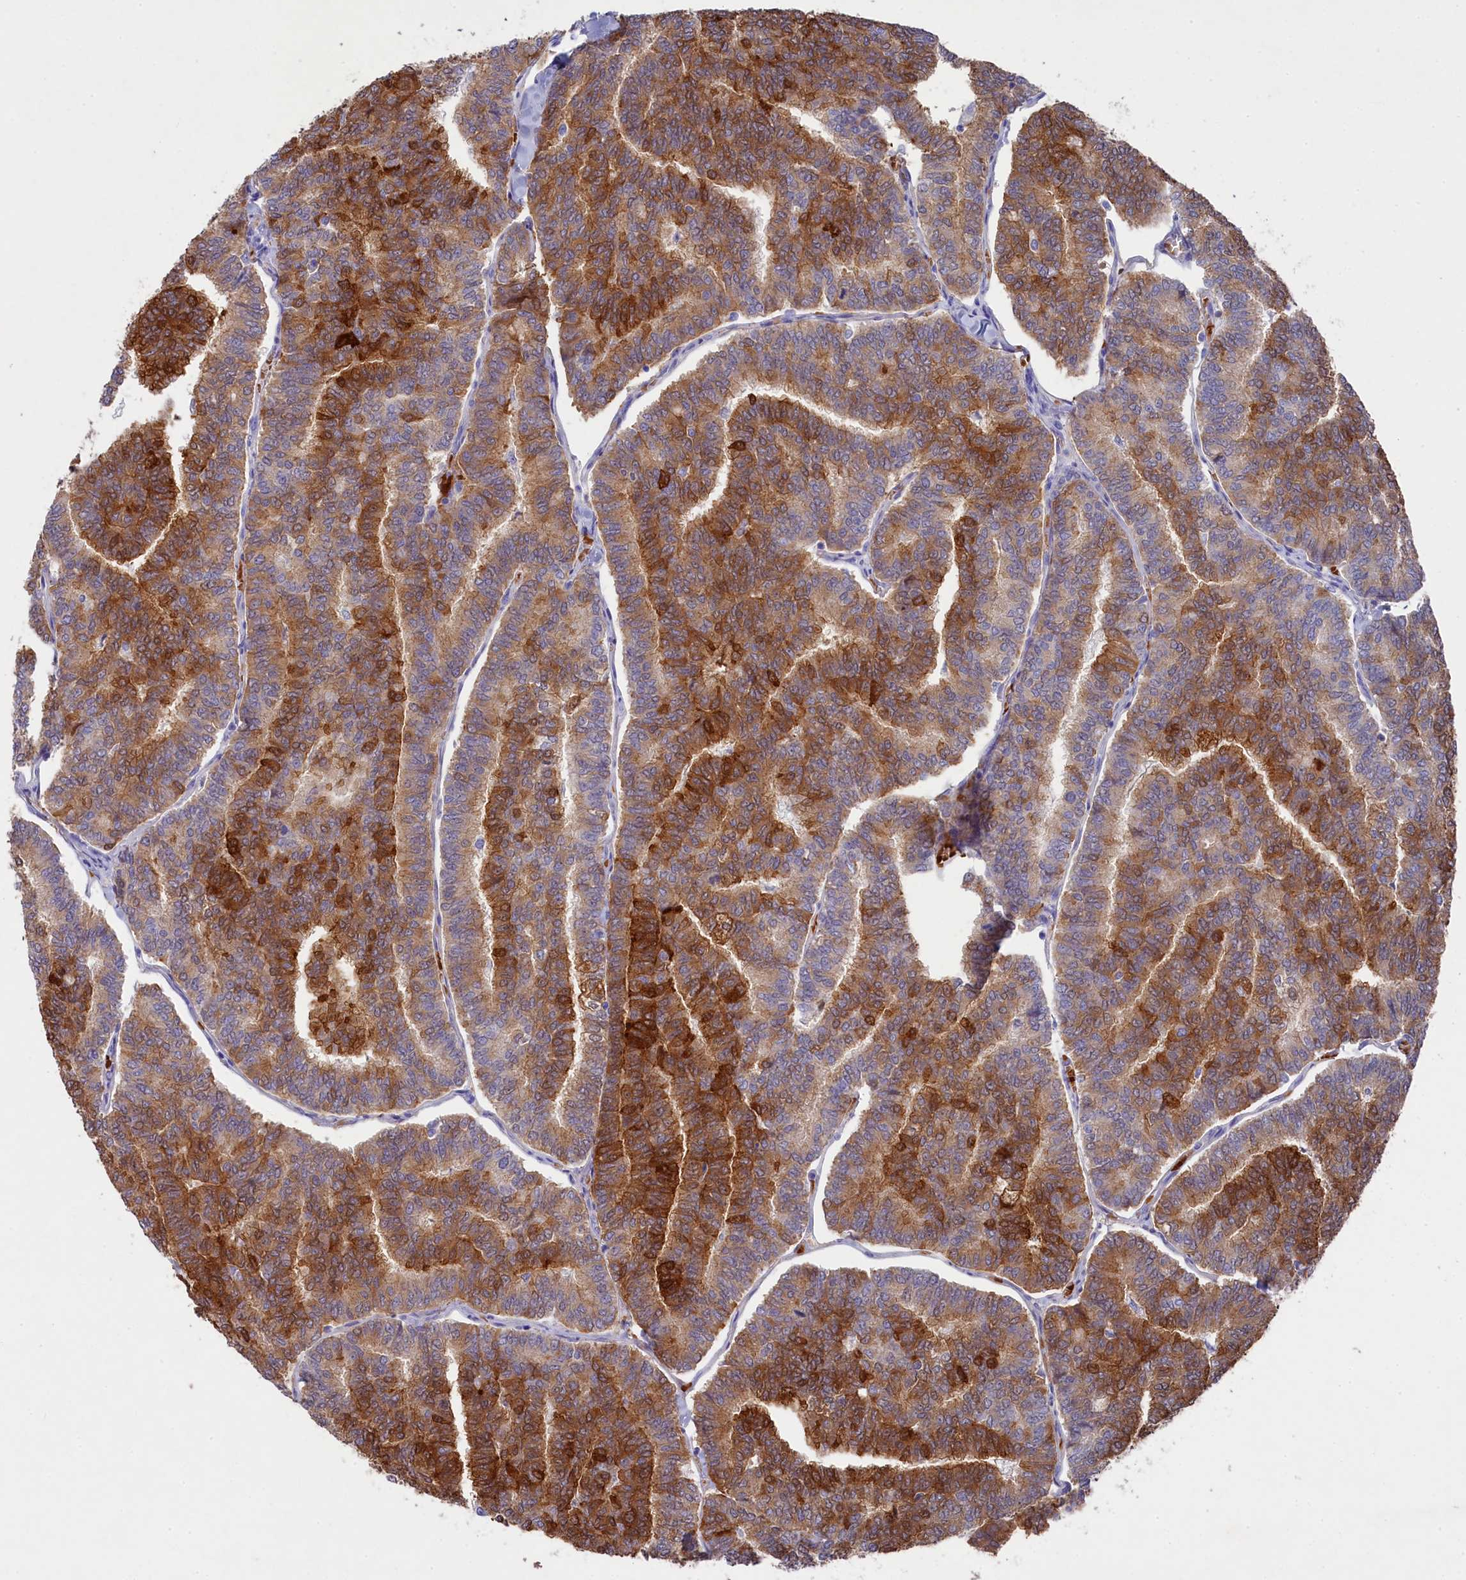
{"staining": {"intensity": "strong", "quantity": "25%-75%", "location": "cytoplasmic/membranous"}, "tissue": "thyroid cancer", "cell_type": "Tumor cells", "image_type": "cancer", "snomed": [{"axis": "morphology", "description": "Papillary adenocarcinoma, NOS"}, {"axis": "topography", "description": "Thyroid gland"}], "caption": "Immunohistochemical staining of thyroid cancer (papillary adenocarcinoma) demonstrates high levels of strong cytoplasmic/membranous protein staining in approximately 25%-75% of tumor cells. Using DAB (brown) and hematoxylin (blue) stains, captured at high magnification using brightfield microscopy.", "gene": "LHFPL4", "patient": {"sex": "female", "age": 35}}